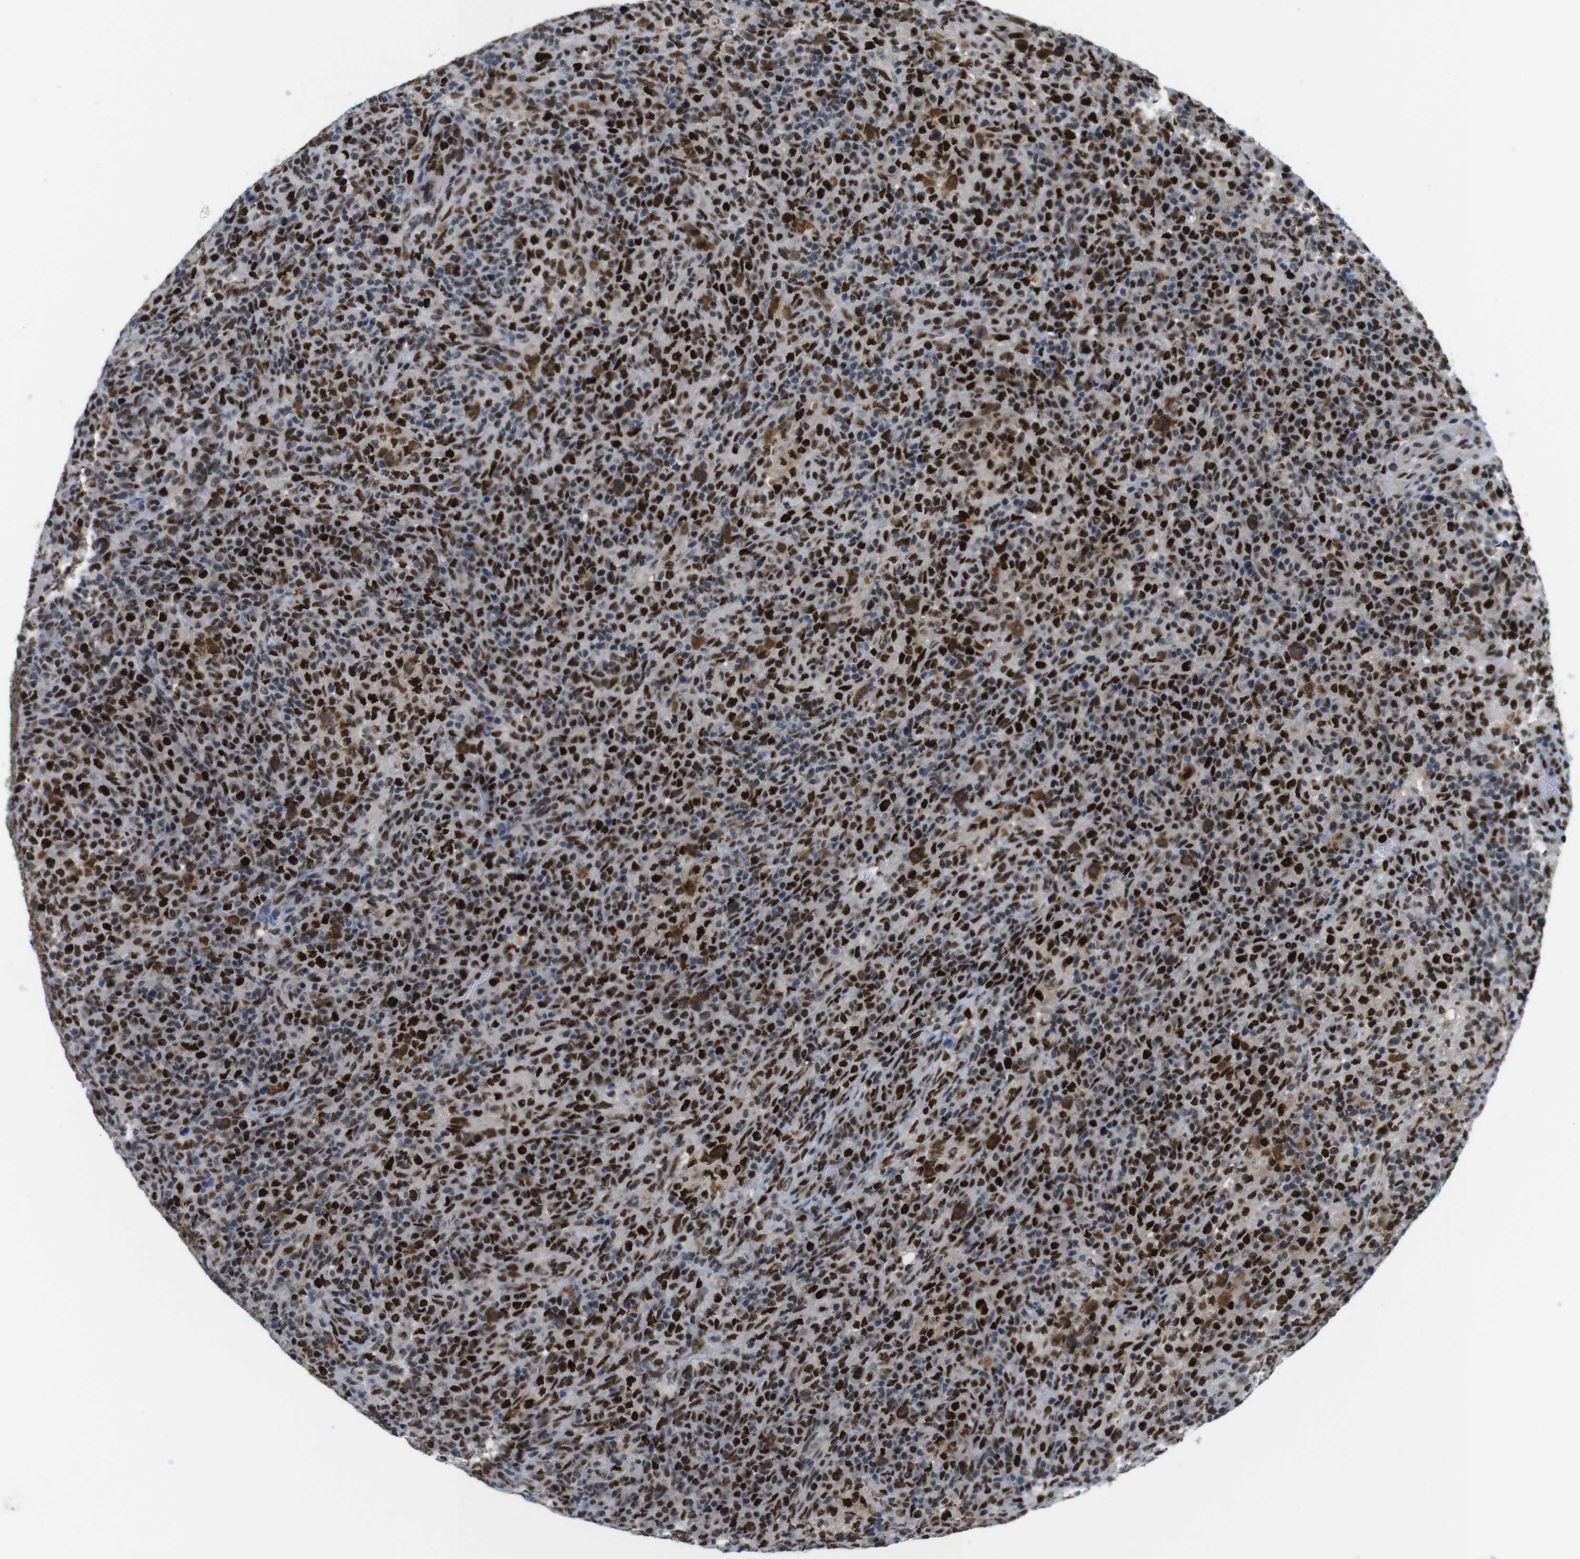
{"staining": {"intensity": "strong", "quantity": "25%-75%", "location": "nuclear"}, "tissue": "lymphoma", "cell_type": "Tumor cells", "image_type": "cancer", "snomed": [{"axis": "morphology", "description": "Malignant lymphoma, non-Hodgkin's type, High grade"}, {"axis": "topography", "description": "Lymph node"}], "caption": "Lymphoma tissue exhibits strong nuclear staining in about 25%-75% of tumor cells, visualized by immunohistochemistry. (DAB (3,3'-diaminobenzidine) IHC with brightfield microscopy, high magnification).", "gene": "PSME3", "patient": {"sex": "female", "age": 76}}